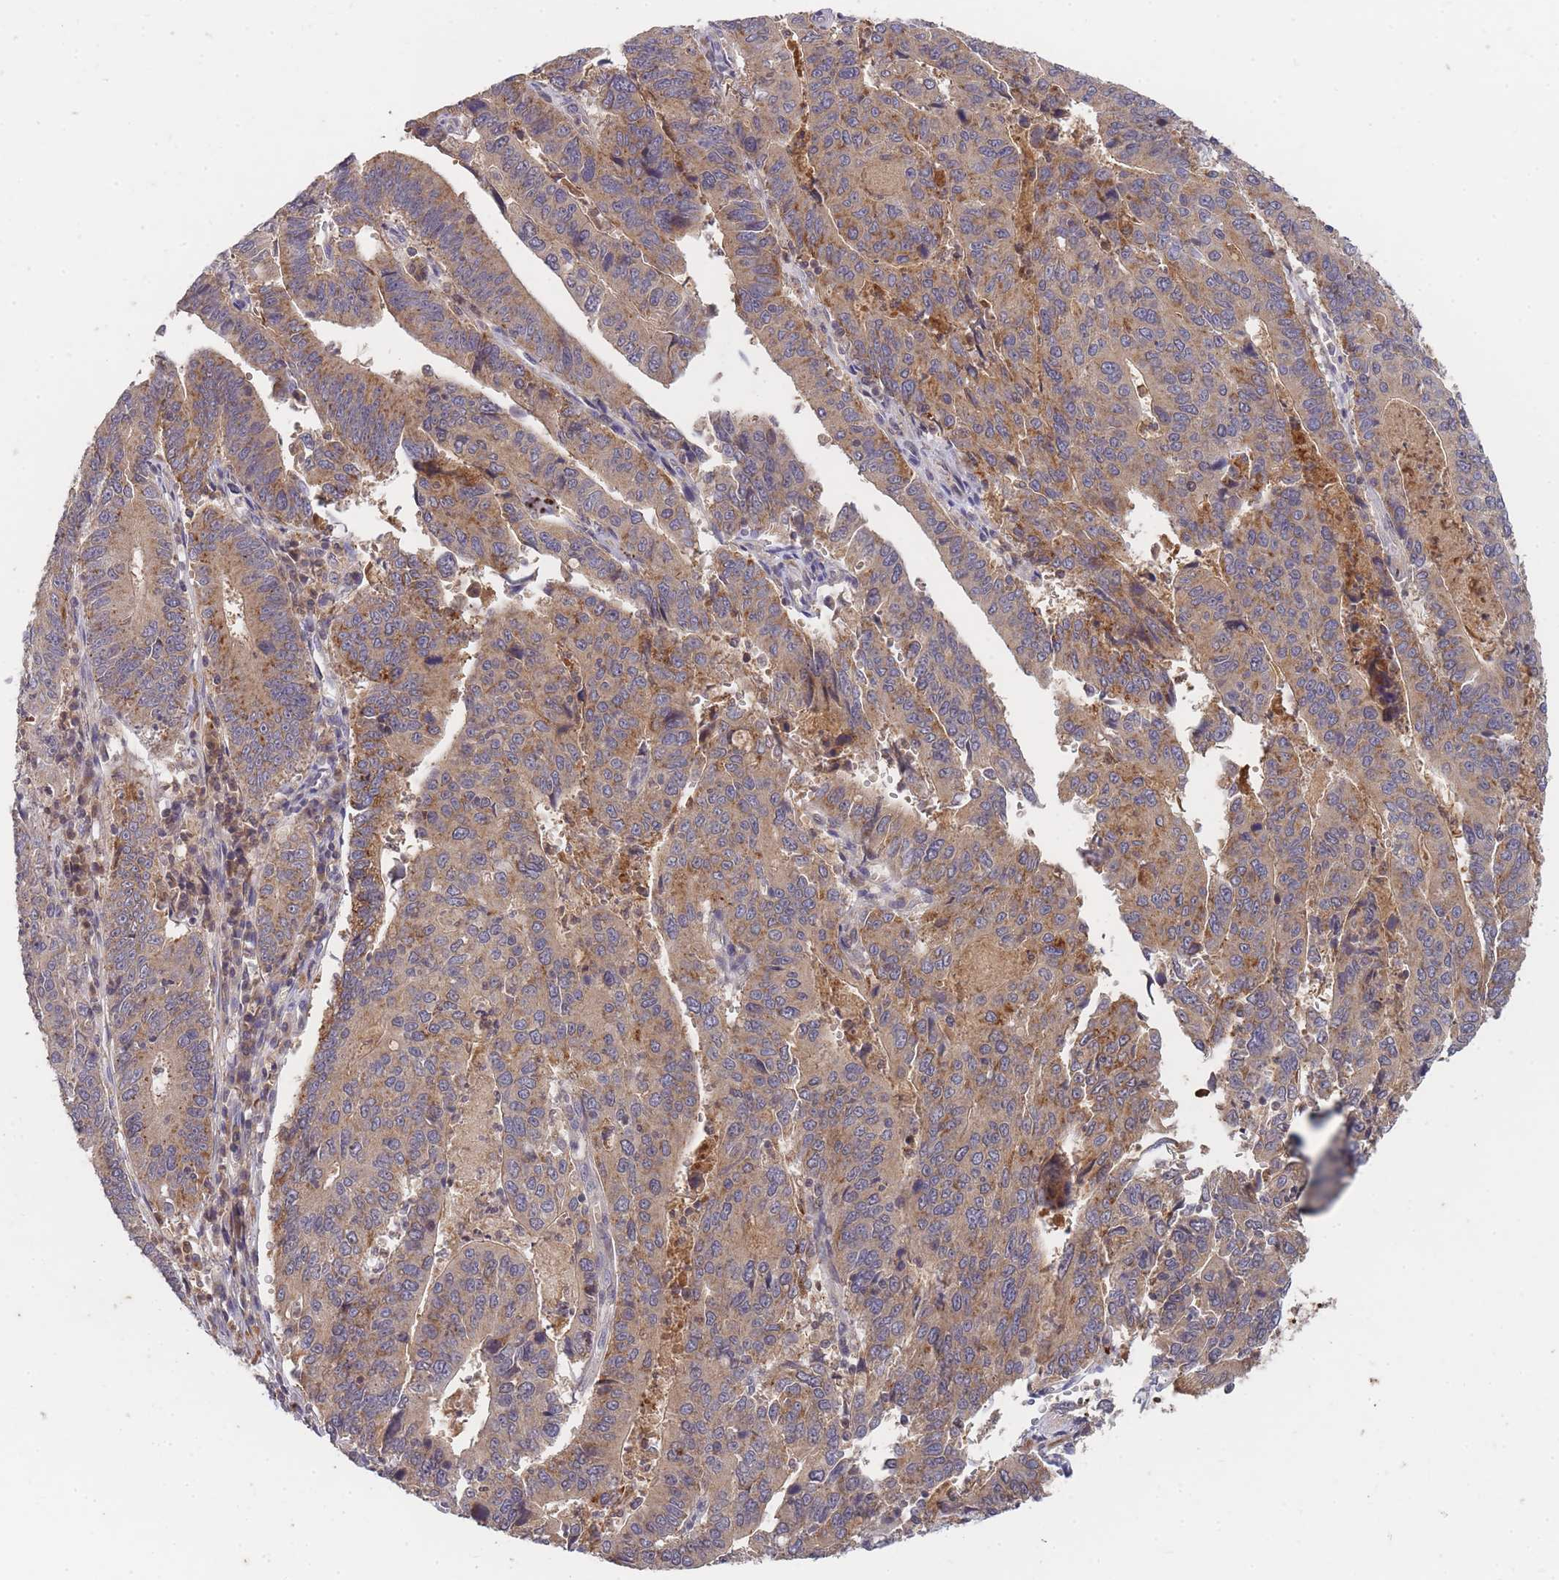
{"staining": {"intensity": "moderate", "quantity": ">75%", "location": "cytoplasmic/membranous"}, "tissue": "stomach cancer", "cell_type": "Tumor cells", "image_type": "cancer", "snomed": [{"axis": "morphology", "description": "Adenocarcinoma, NOS"}, {"axis": "topography", "description": "Stomach"}], "caption": "Protein staining by immunohistochemistry exhibits moderate cytoplasmic/membranous expression in approximately >75% of tumor cells in adenocarcinoma (stomach).", "gene": "RALGDS", "patient": {"sex": "male", "age": 59}}